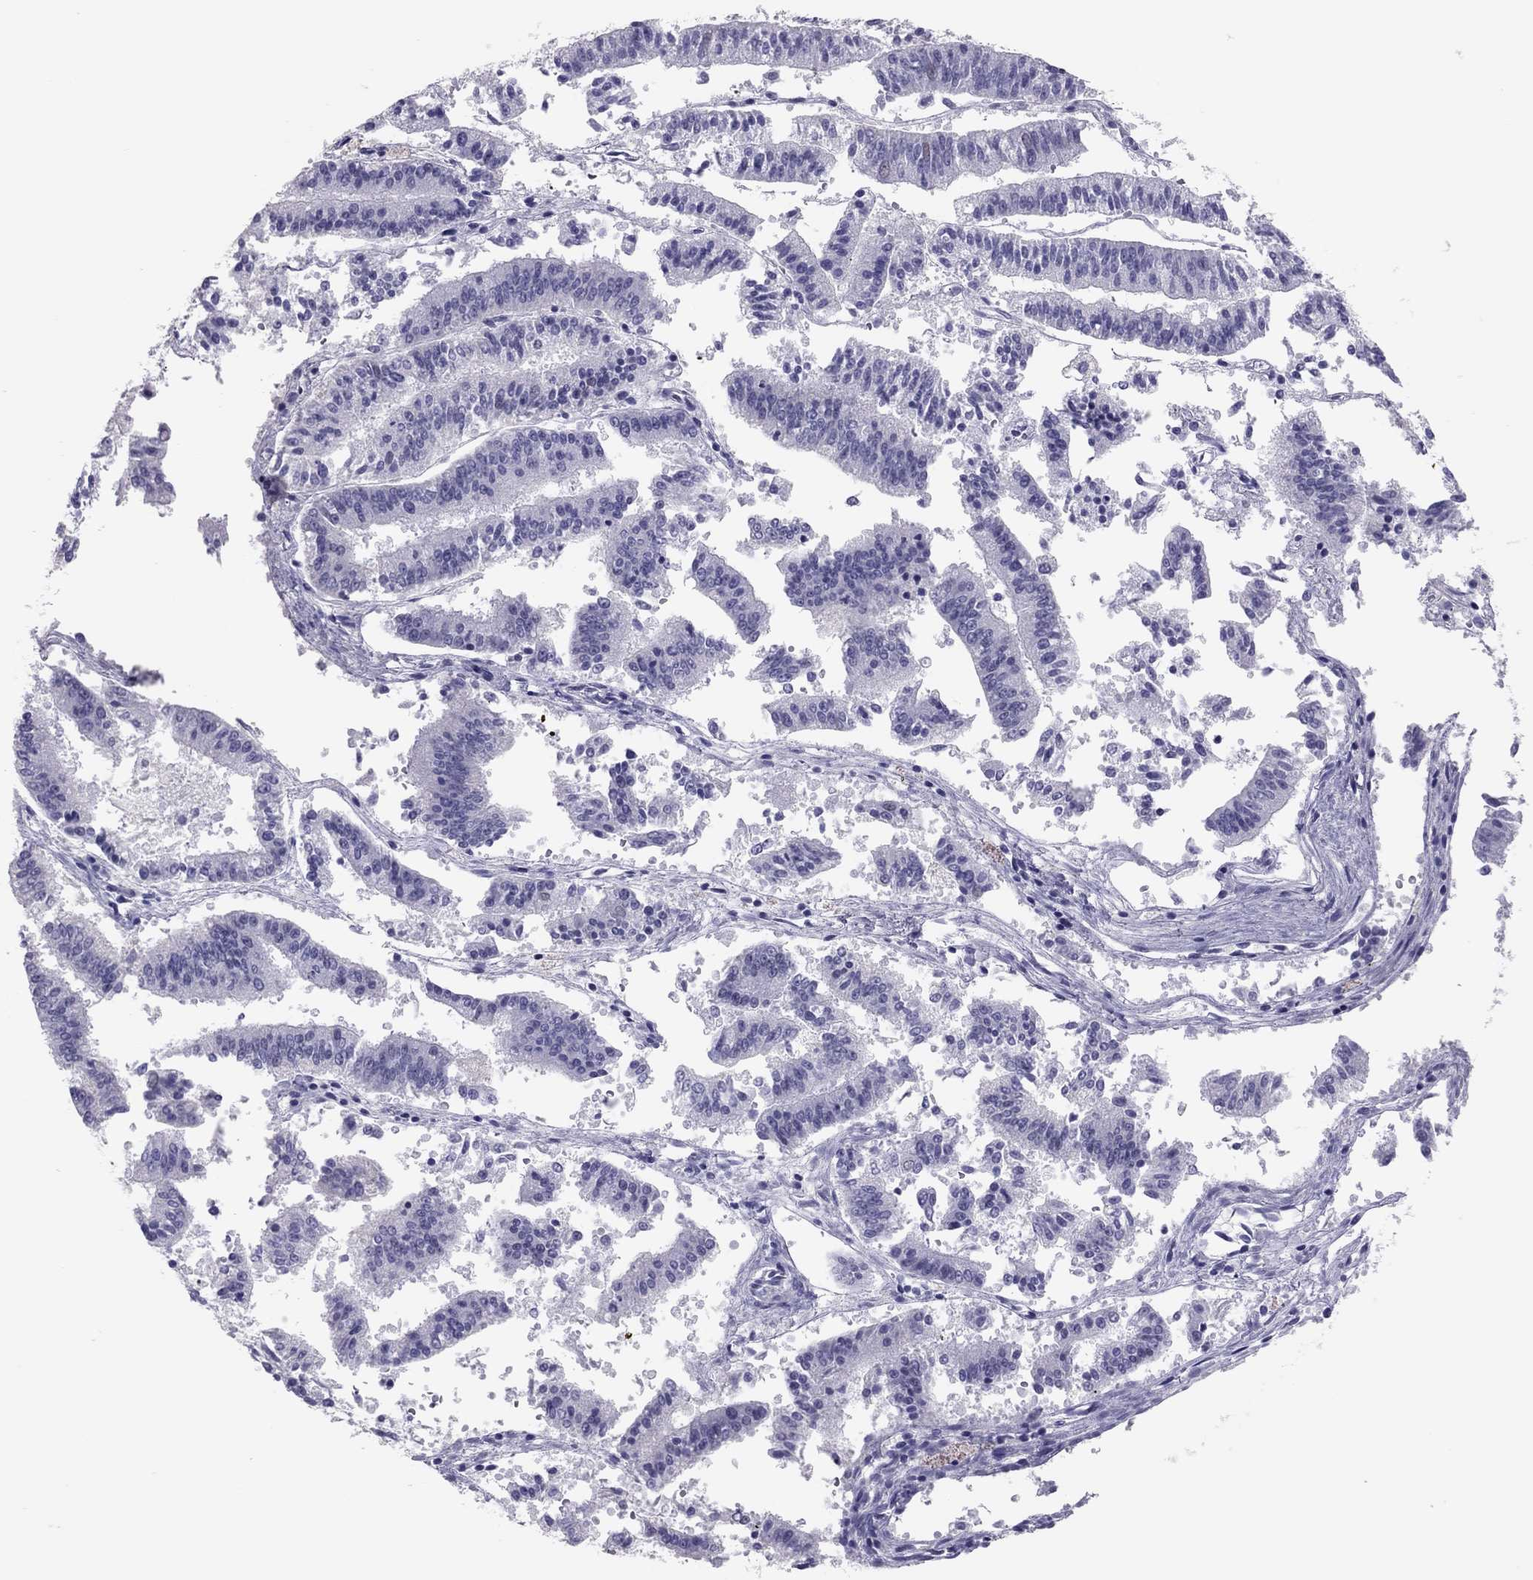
{"staining": {"intensity": "negative", "quantity": "none", "location": "none"}, "tissue": "endometrial cancer", "cell_type": "Tumor cells", "image_type": "cancer", "snomed": [{"axis": "morphology", "description": "Adenocarcinoma, NOS"}, {"axis": "topography", "description": "Endometrium"}], "caption": "IHC of human endometrial cancer (adenocarcinoma) demonstrates no staining in tumor cells. Brightfield microscopy of immunohistochemistry stained with DAB (3,3'-diaminobenzidine) (brown) and hematoxylin (blue), captured at high magnification.", "gene": "PHOX2A", "patient": {"sex": "female", "age": 66}}